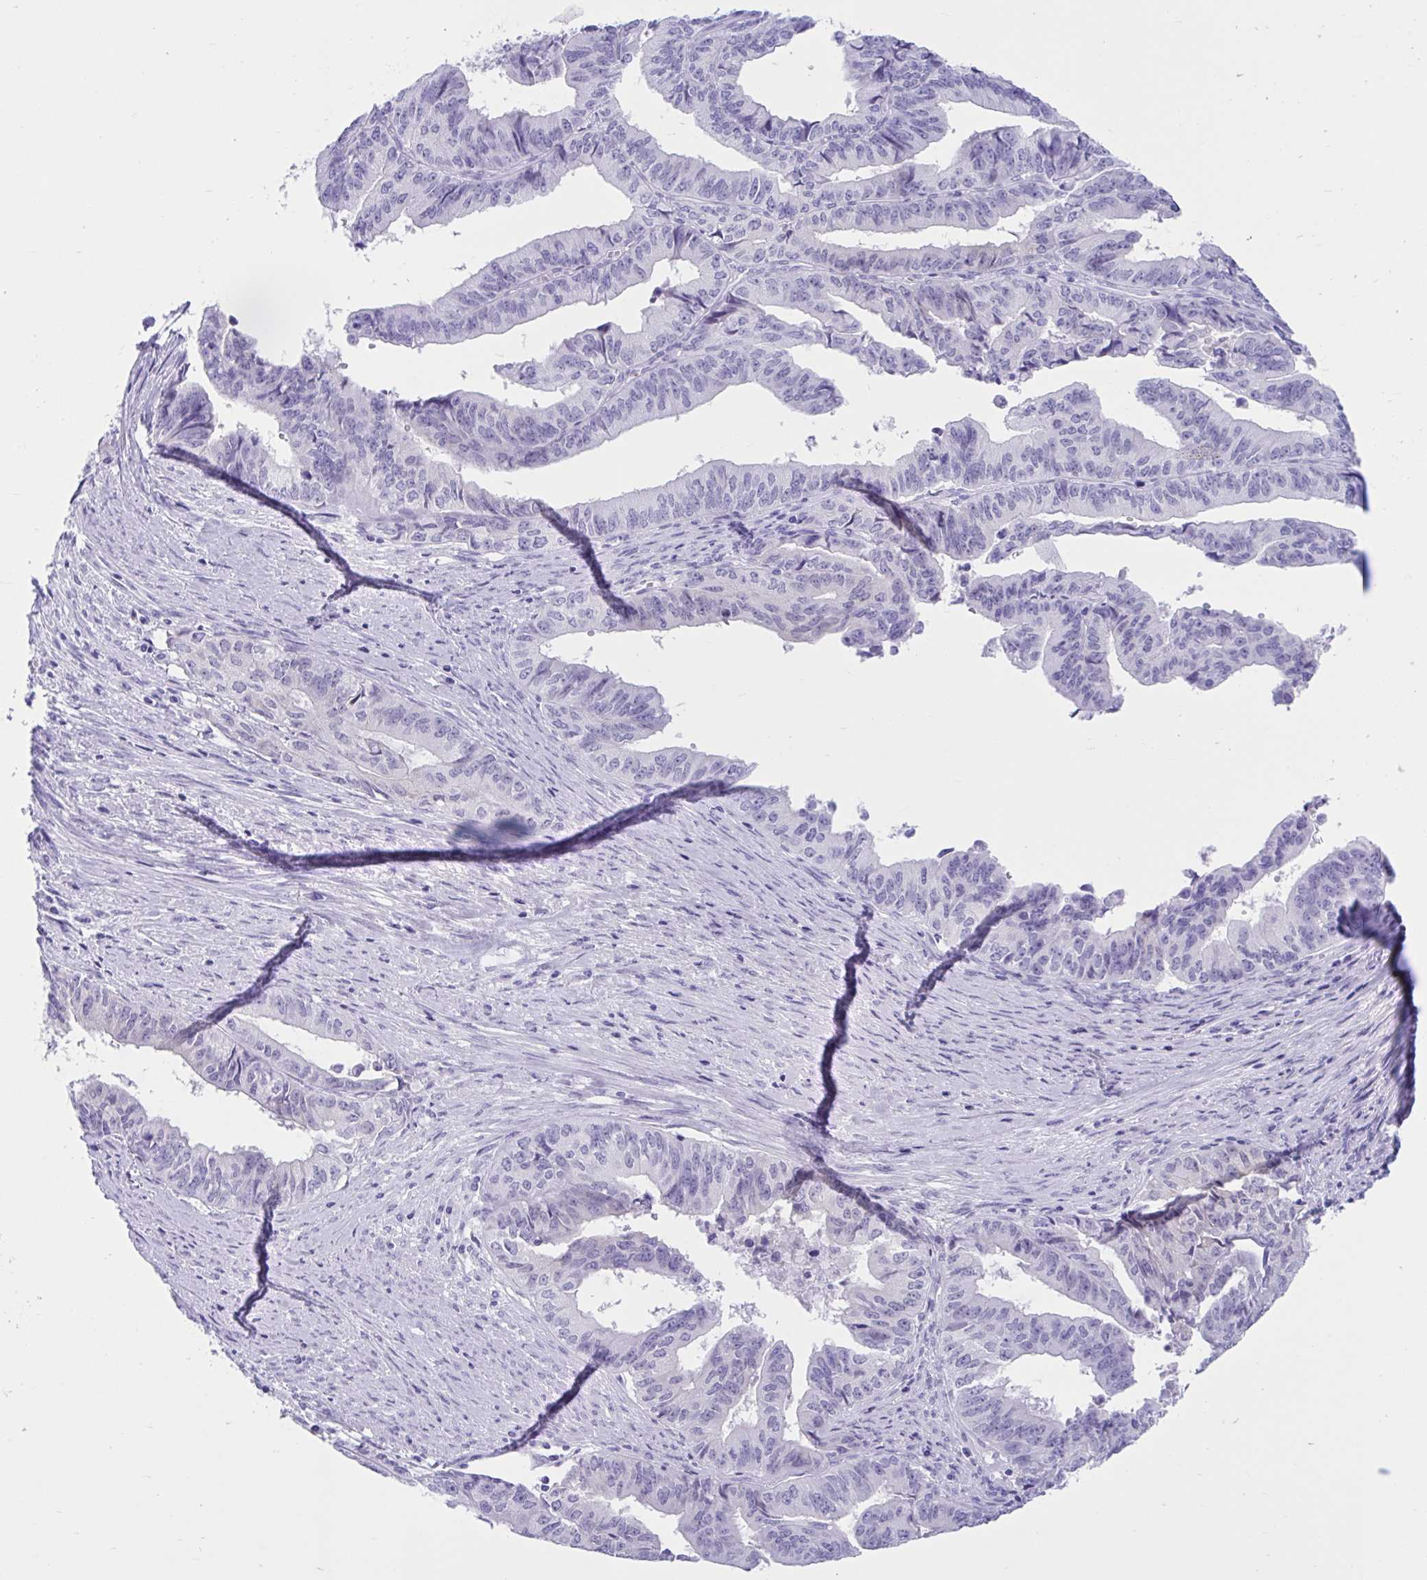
{"staining": {"intensity": "negative", "quantity": "none", "location": "none"}, "tissue": "endometrial cancer", "cell_type": "Tumor cells", "image_type": "cancer", "snomed": [{"axis": "morphology", "description": "Adenocarcinoma, NOS"}, {"axis": "topography", "description": "Endometrium"}], "caption": "Micrograph shows no protein positivity in tumor cells of endometrial cancer tissue.", "gene": "TMEM35A", "patient": {"sex": "female", "age": 65}}